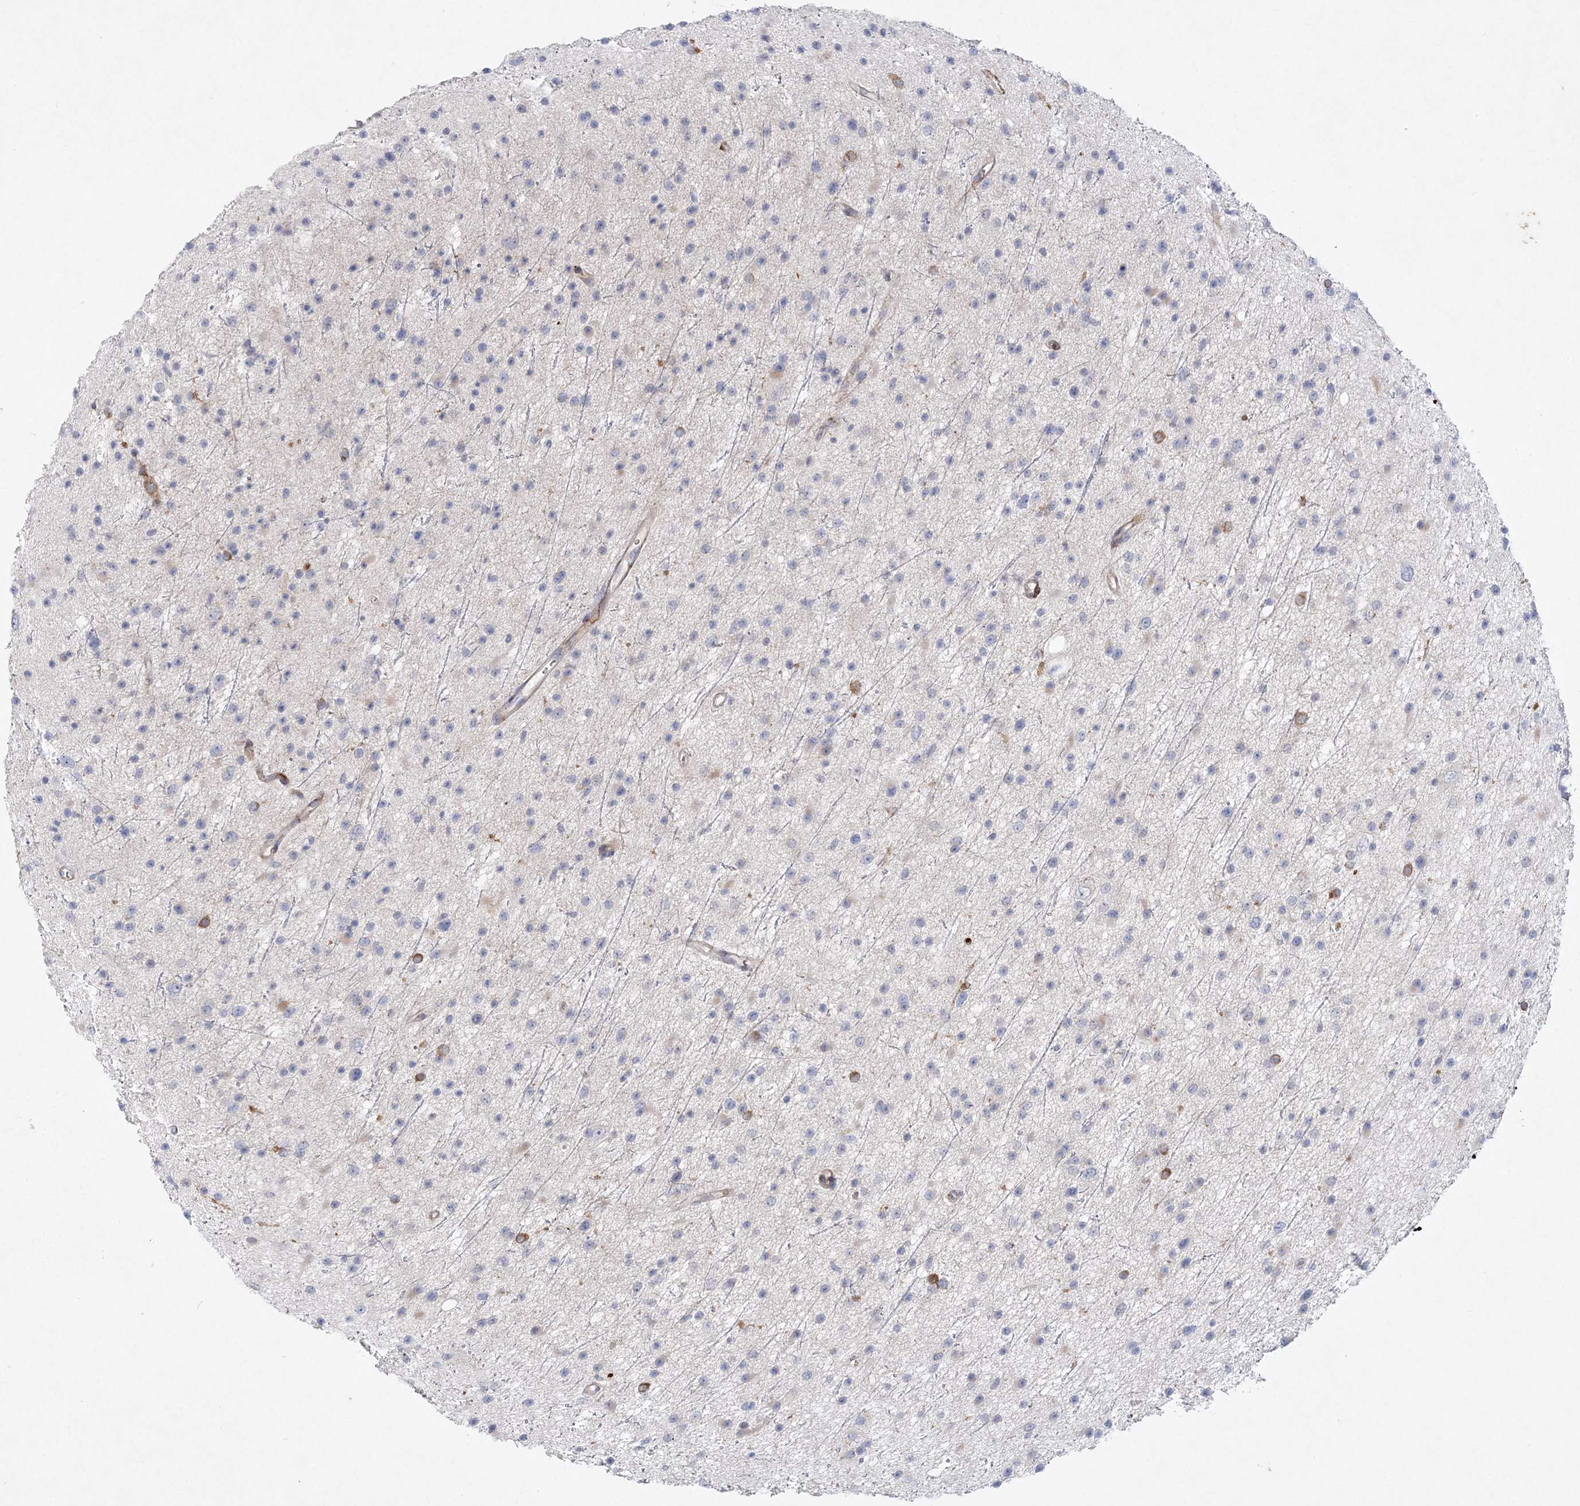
{"staining": {"intensity": "negative", "quantity": "none", "location": "none"}, "tissue": "glioma", "cell_type": "Tumor cells", "image_type": "cancer", "snomed": [{"axis": "morphology", "description": "Glioma, malignant, Low grade"}, {"axis": "topography", "description": "Cerebral cortex"}], "caption": "Immunohistochemical staining of human glioma displays no significant staining in tumor cells.", "gene": "TMEM132B", "patient": {"sex": "female", "age": 39}}